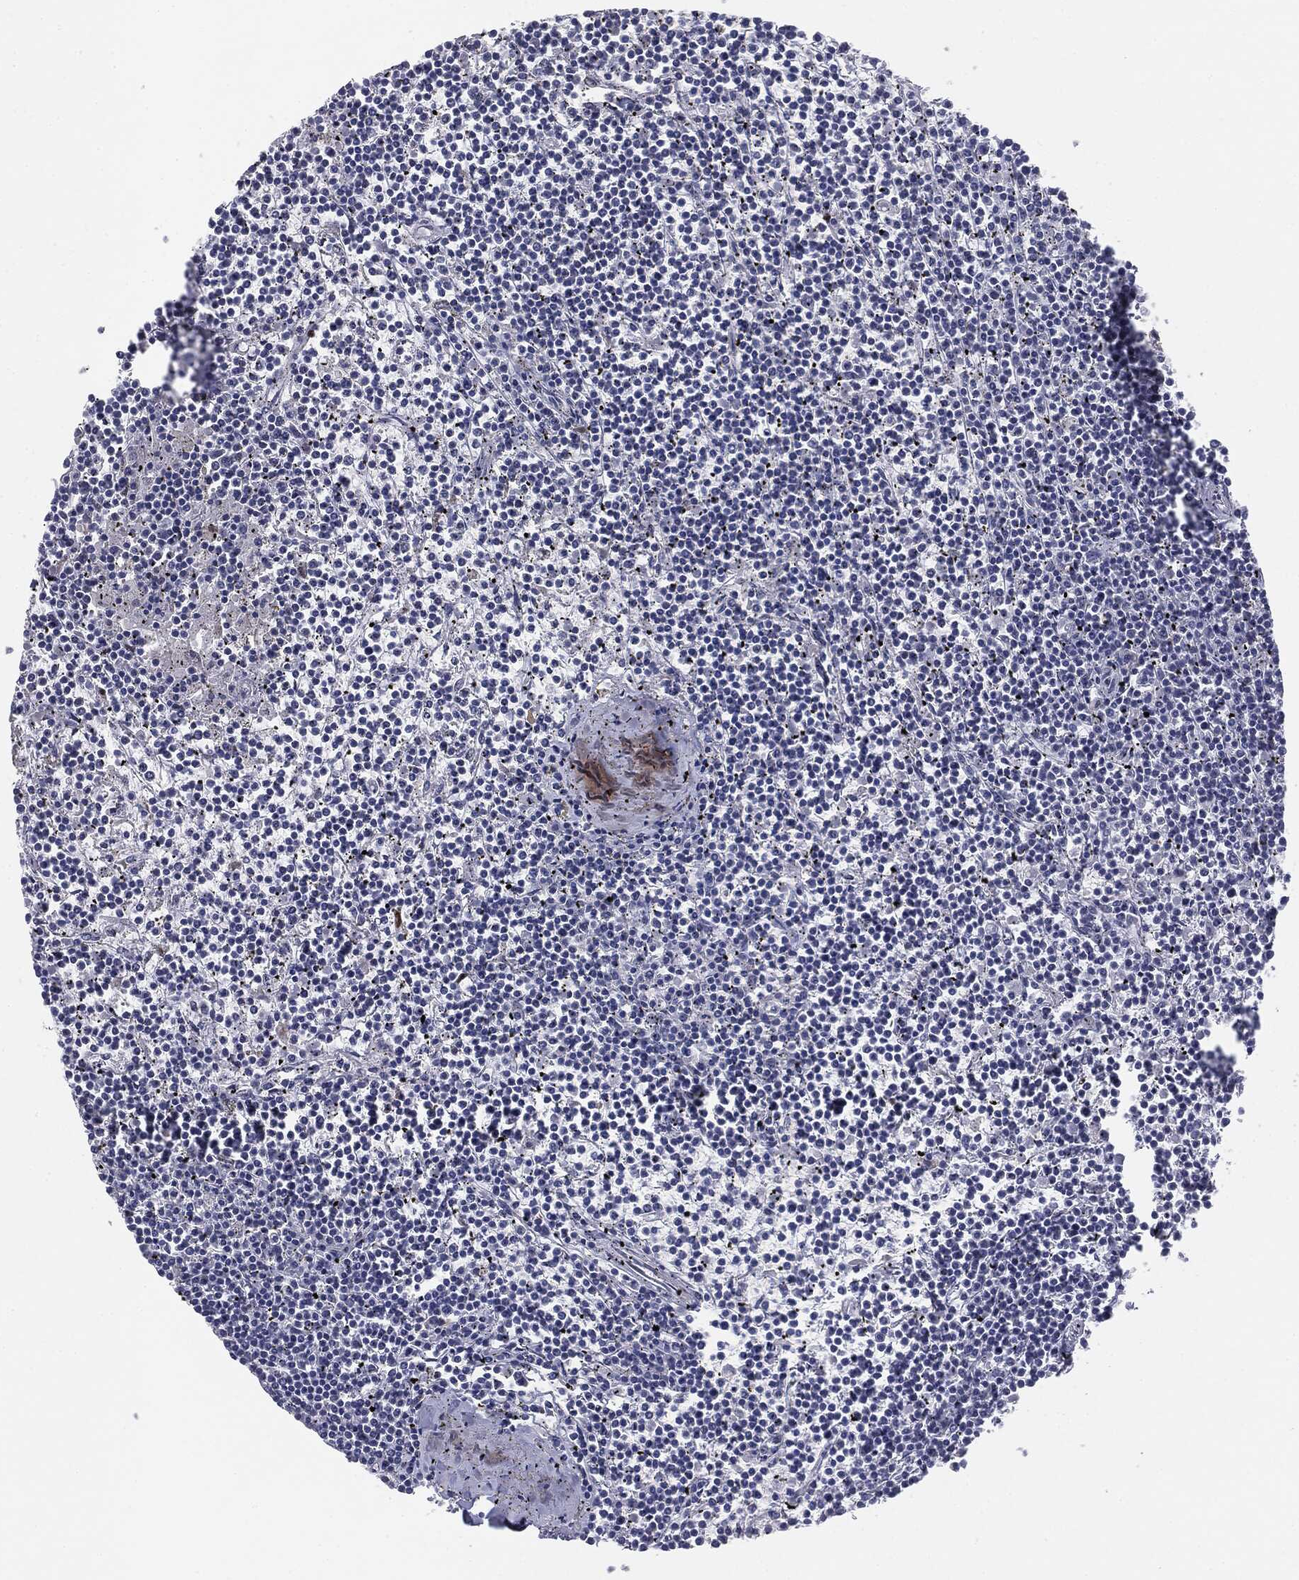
{"staining": {"intensity": "negative", "quantity": "none", "location": "none"}, "tissue": "lymphoma", "cell_type": "Tumor cells", "image_type": "cancer", "snomed": [{"axis": "morphology", "description": "Malignant lymphoma, non-Hodgkin's type, Low grade"}, {"axis": "topography", "description": "Spleen"}], "caption": "IHC of human malignant lymphoma, non-Hodgkin's type (low-grade) reveals no expression in tumor cells.", "gene": "MUC1", "patient": {"sex": "female", "age": 19}}